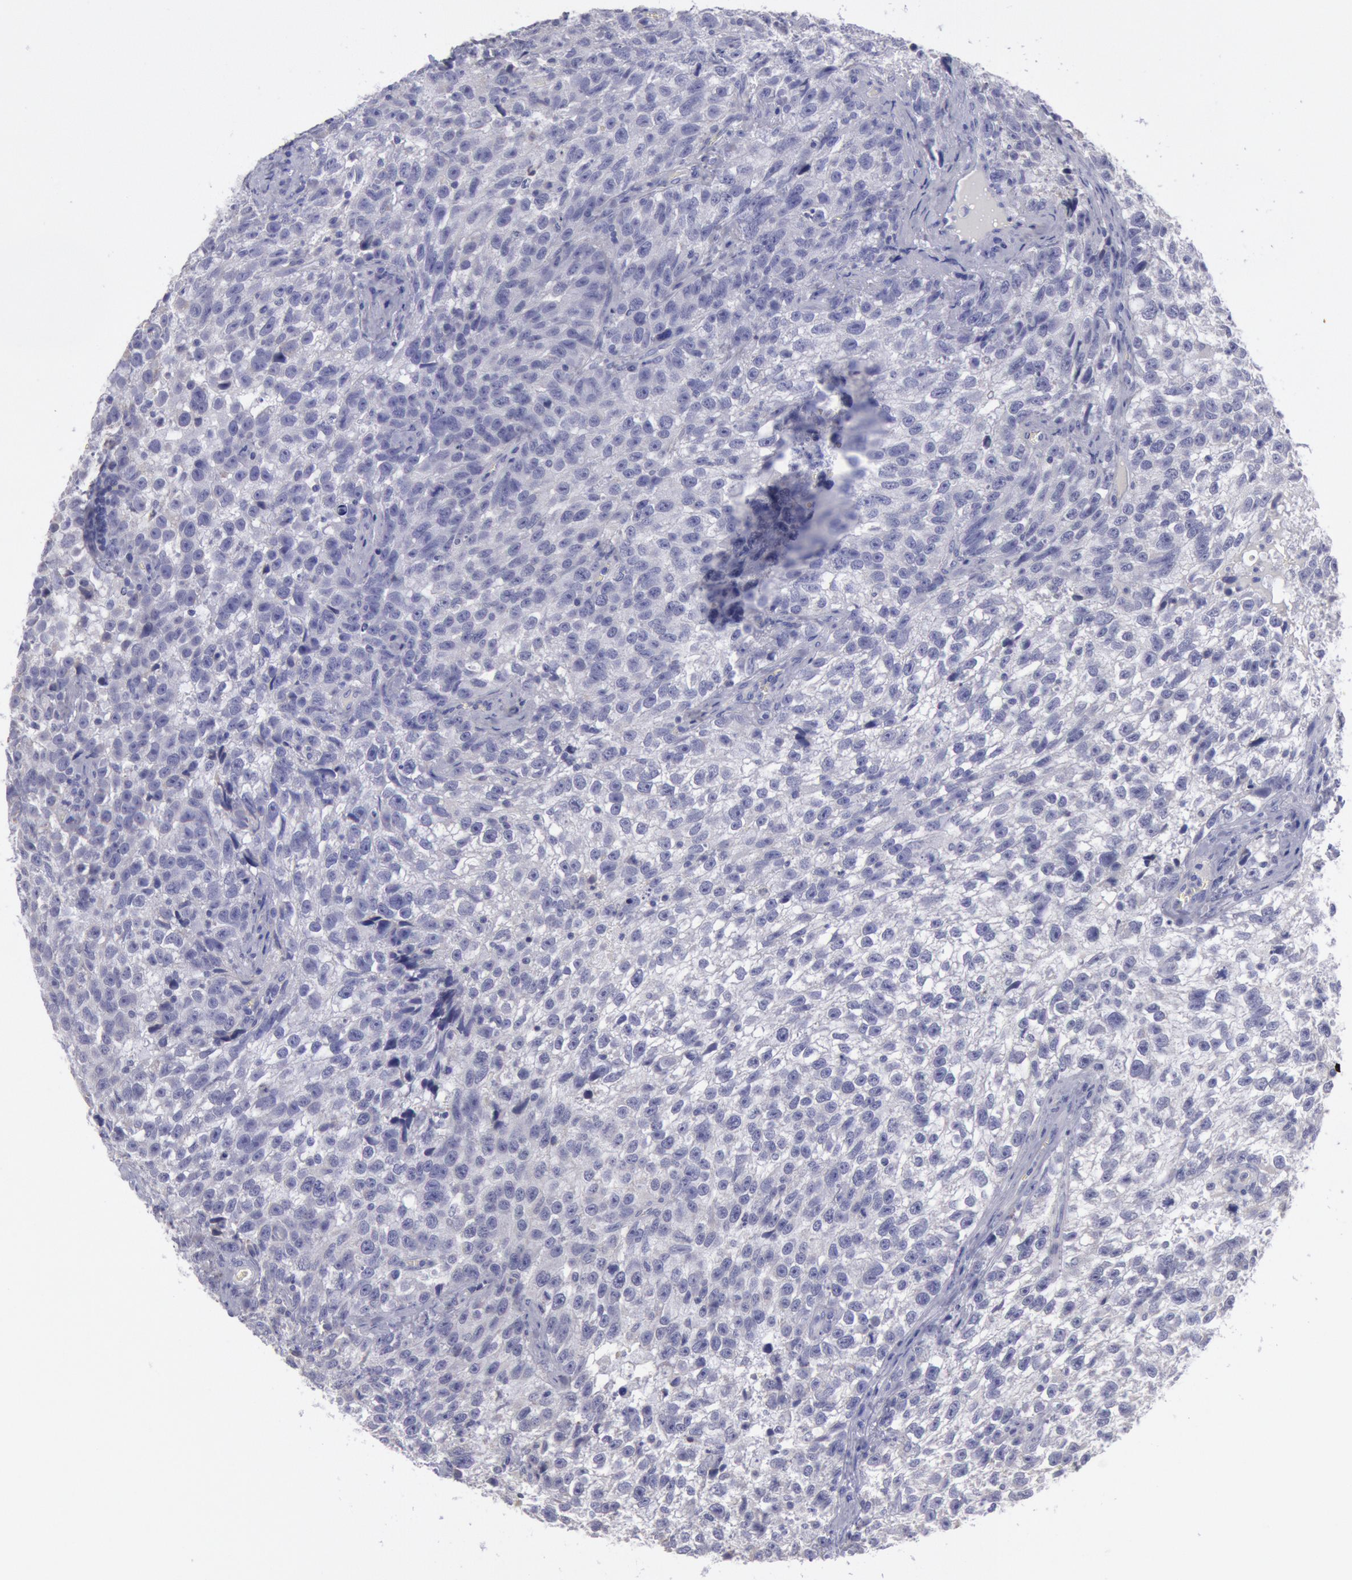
{"staining": {"intensity": "negative", "quantity": "none", "location": "none"}, "tissue": "testis cancer", "cell_type": "Tumor cells", "image_type": "cancer", "snomed": [{"axis": "morphology", "description": "Seminoma, NOS"}, {"axis": "topography", "description": "Testis"}], "caption": "Testis cancer (seminoma) stained for a protein using immunohistochemistry exhibits no staining tumor cells.", "gene": "MYH7", "patient": {"sex": "male", "age": 38}}